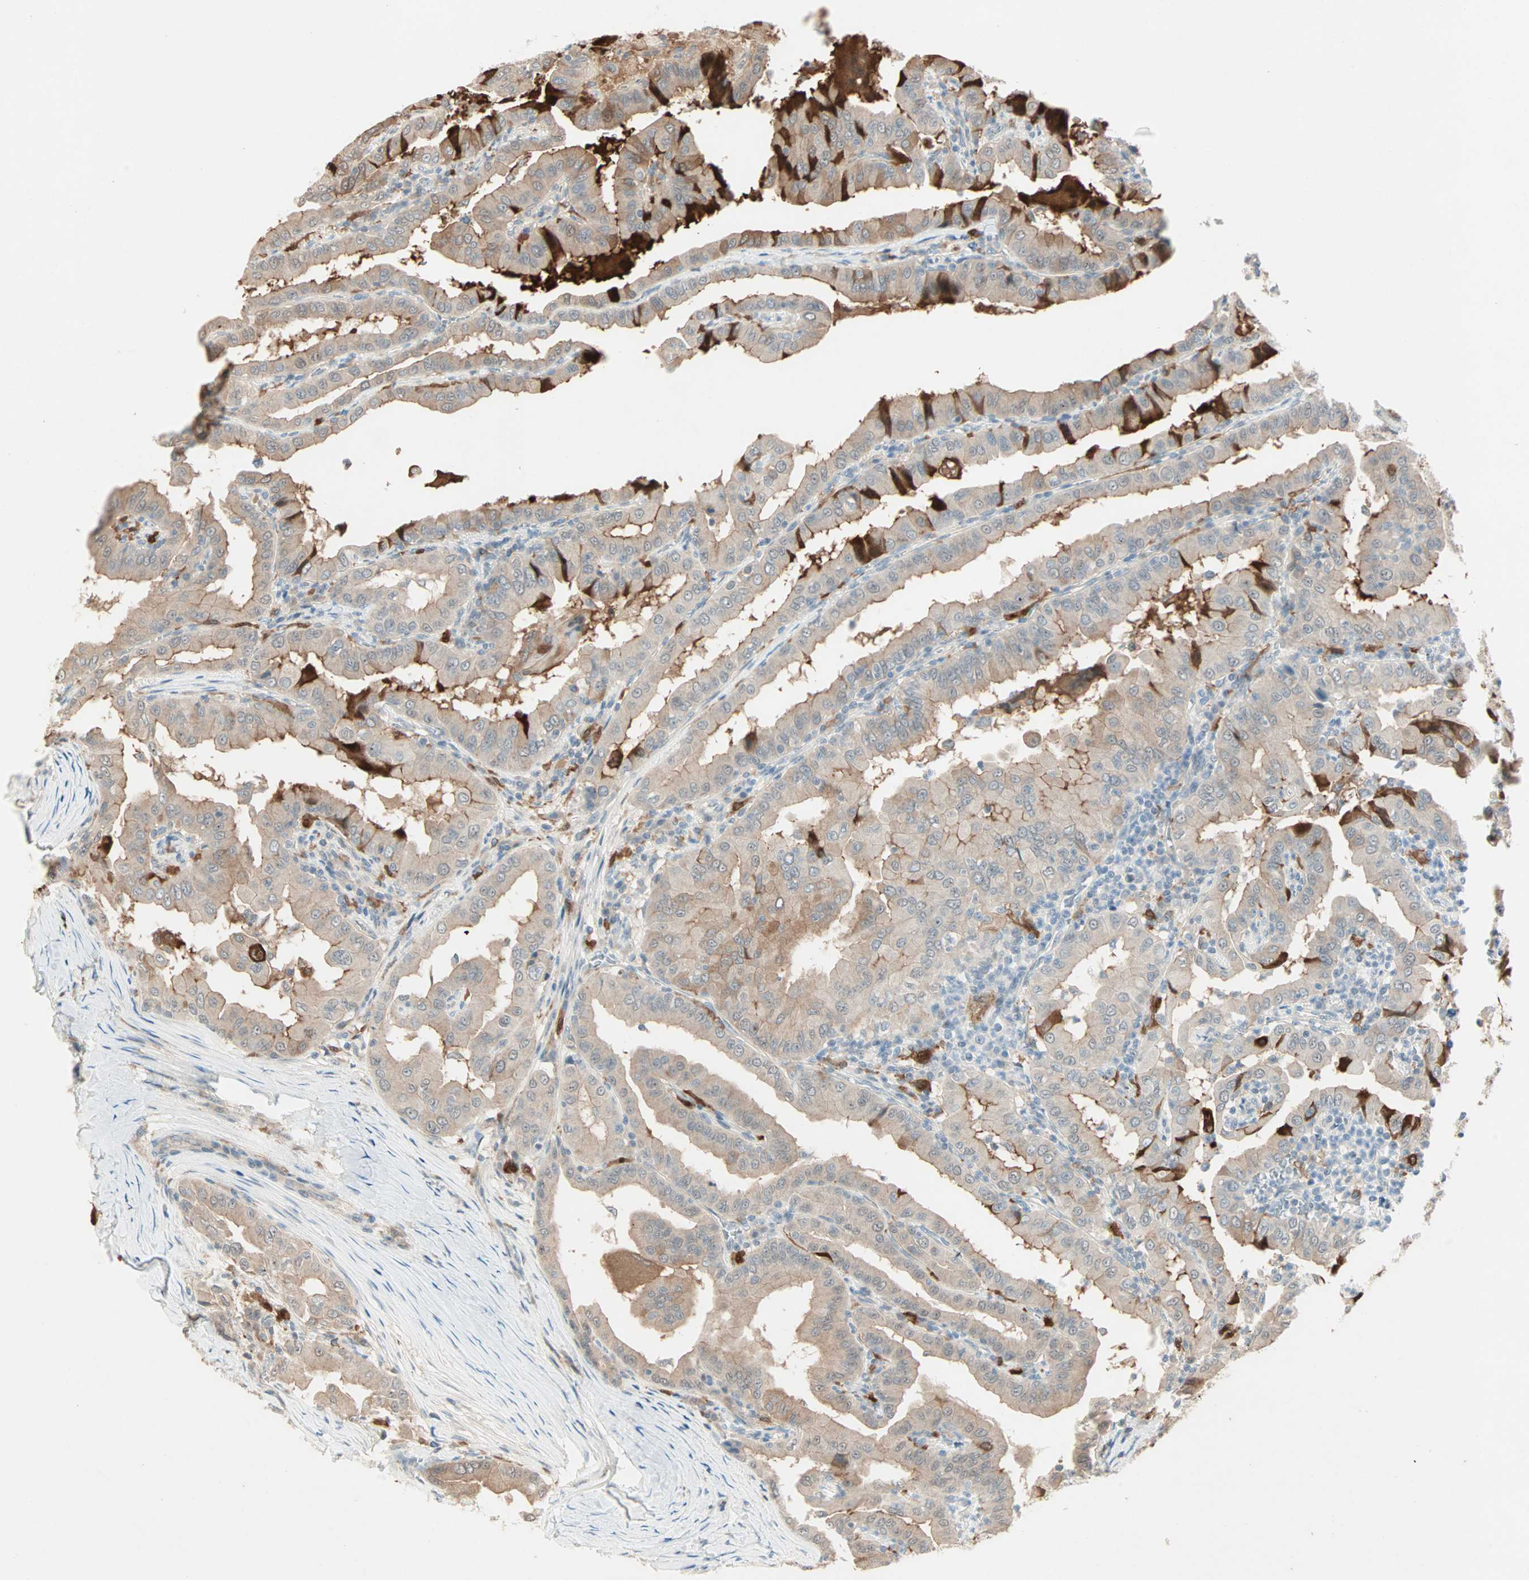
{"staining": {"intensity": "strong", "quantity": "<25%", "location": "cytoplasmic/membranous"}, "tissue": "thyroid cancer", "cell_type": "Tumor cells", "image_type": "cancer", "snomed": [{"axis": "morphology", "description": "Papillary adenocarcinoma, NOS"}, {"axis": "topography", "description": "Thyroid gland"}], "caption": "Human papillary adenocarcinoma (thyroid) stained with a protein marker reveals strong staining in tumor cells.", "gene": "RTL6", "patient": {"sex": "male", "age": 33}}